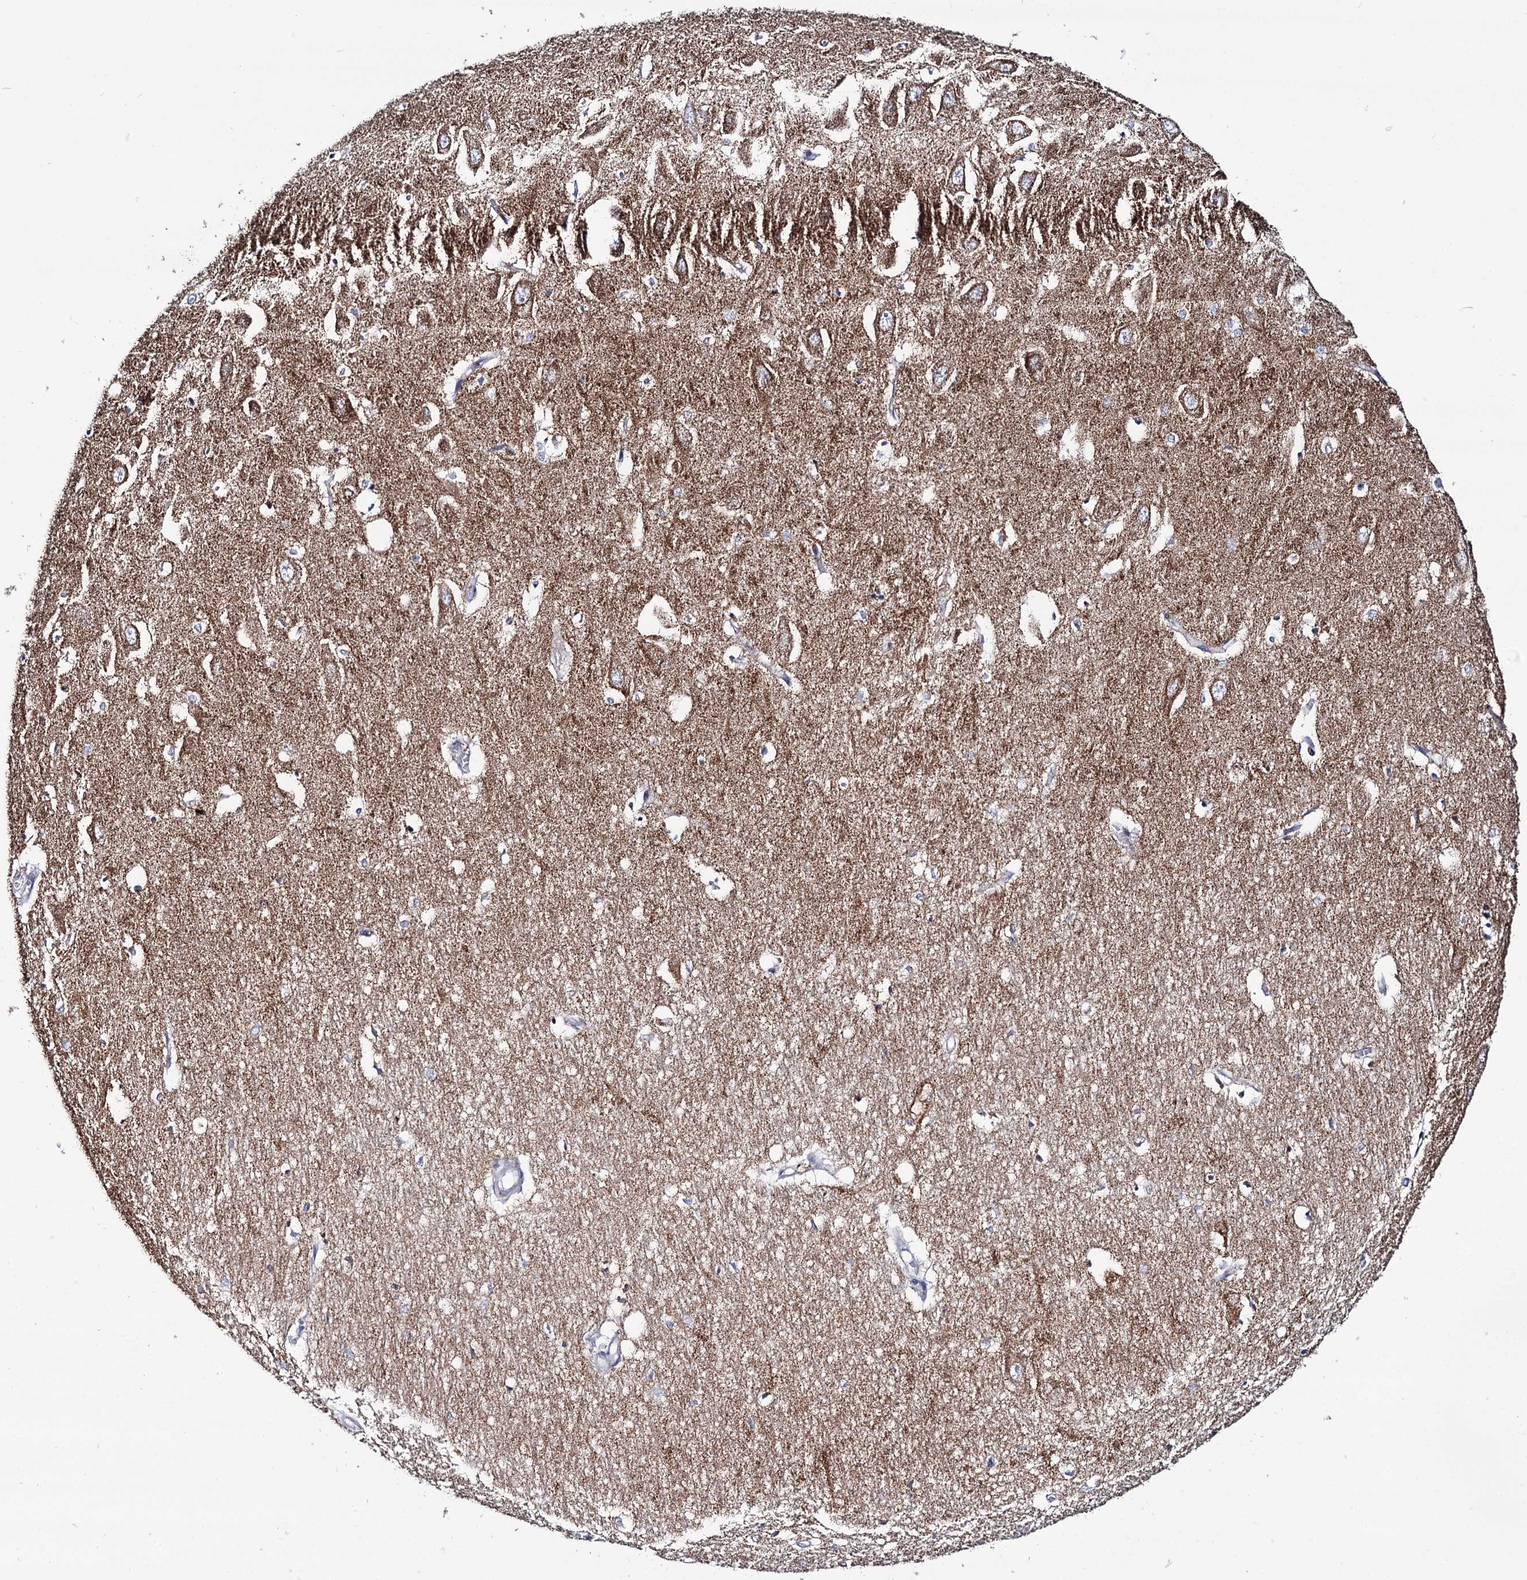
{"staining": {"intensity": "moderate", "quantity": "<25%", "location": "cytoplasmic/membranous"}, "tissue": "hippocampus", "cell_type": "Glial cells", "image_type": "normal", "snomed": [{"axis": "morphology", "description": "Normal tissue, NOS"}, {"axis": "topography", "description": "Hippocampus"}], "caption": "Protein positivity by immunohistochemistry (IHC) reveals moderate cytoplasmic/membranous positivity in approximately <25% of glial cells in normal hippocampus. Using DAB (3,3'-diaminobenzidine) (brown) and hematoxylin (blue) stains, captured at high magnification using brightfield microscopy.", "gene": "UBASH3B", "patient": {"sex": "female", "age": 64}}